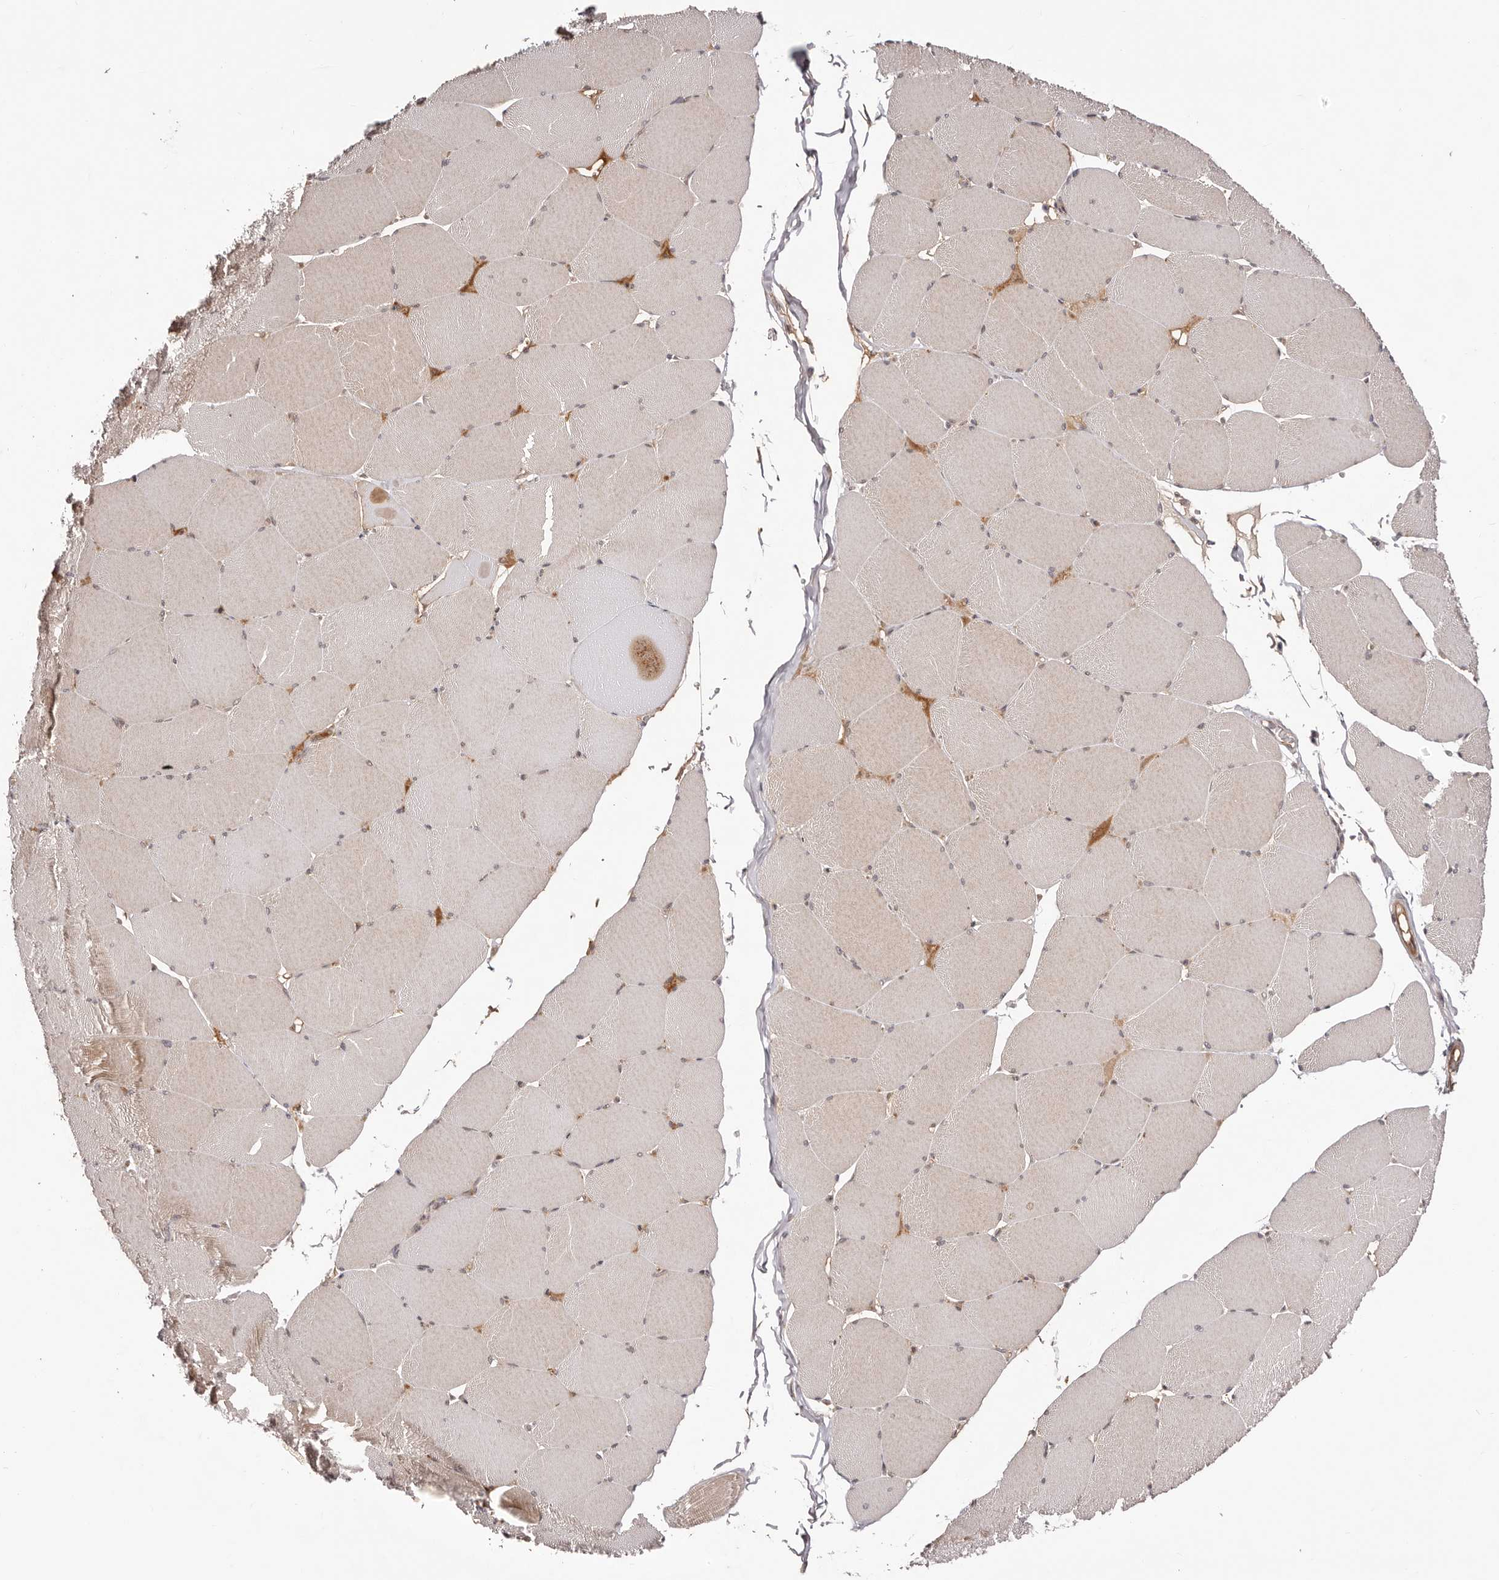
{"staining": {"intensity": "moderate", "quantity": "25%-75%", "location": "cytoplasmic/membranous"}, "tissue": "skeletal muscle", "cell_type": "Myocytes", "image_type": "normal", "snomed": [{"axis": "morphology", "description": "Normal tissue, NOS"}, {"axis": "topography", "description": "Skeletal muscle"}, {"axis": "topography", "description": "Head-Neck"}], "caption": "Myocytes show moderate cytoplasmic/membranous staining in about 25%-75% of cells in normal skeletal muscle. The staining was performed using DAB to visualize the protein expression in brown, while the nuclei were stained in blue with hematoxylin (Magnification: 20x).", "gene": "EGR3", "patient": {"sex": "male", "age": 66}}